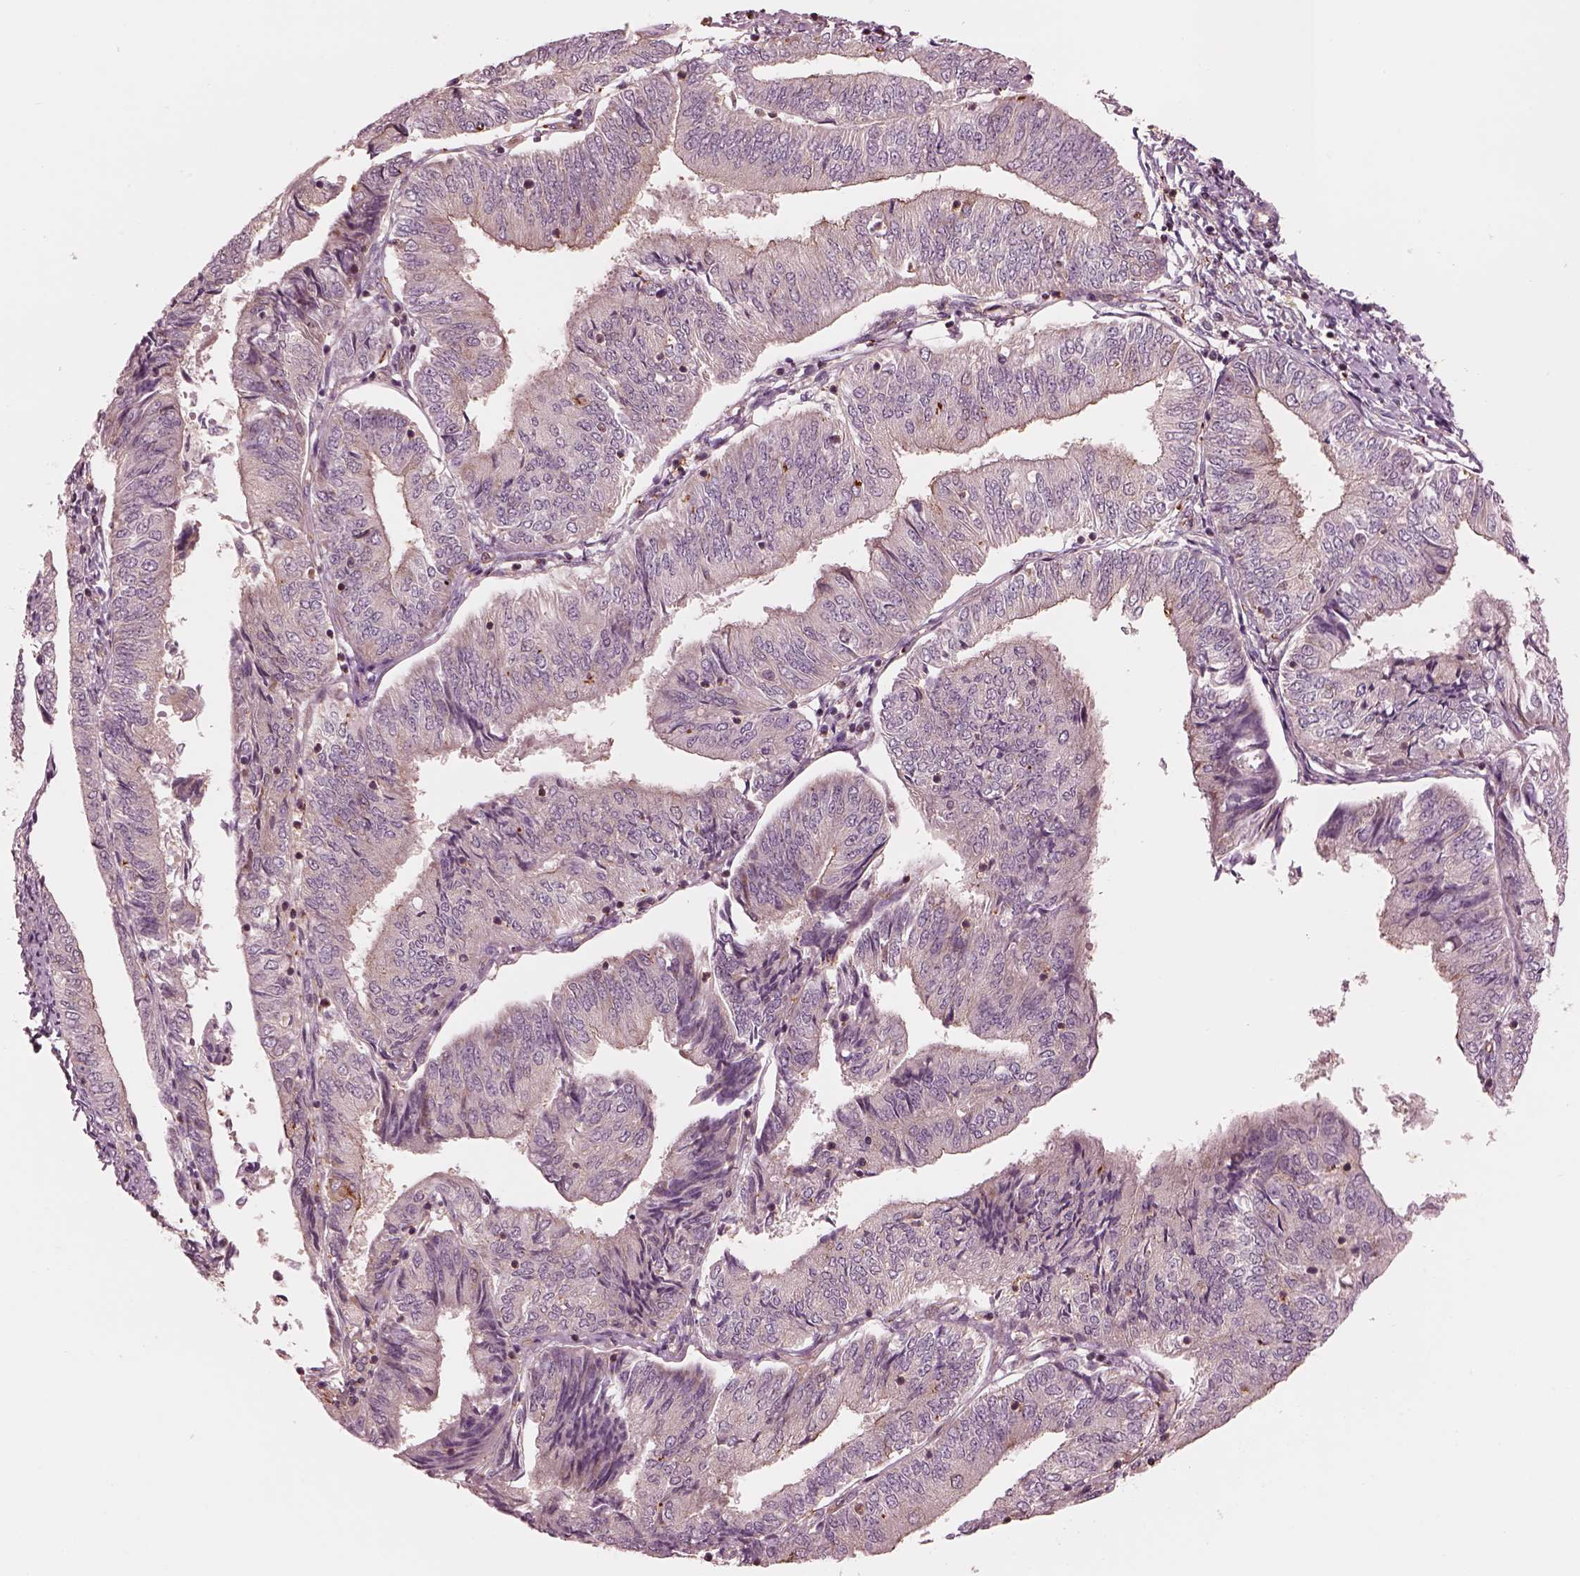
{"staining": {"intensity": "negative", "quantity": "none", "location": "none"}, "tissue": "endometrial cancer", "cell_type": "Tumor cells", "image_type": "cancer", "snomed": [{"axis": "morphology", "description": "Adenocarcinoma, NOS"}, {"axis": "topography", "description": "Endometrium"}], "caption": "High power microscopy image of an immunohistochemistry image of endometrial cancer, revealing no significant expression in tumor cells.", "gene": "STK33", "patient": {"sex": "female", "age": 58}}